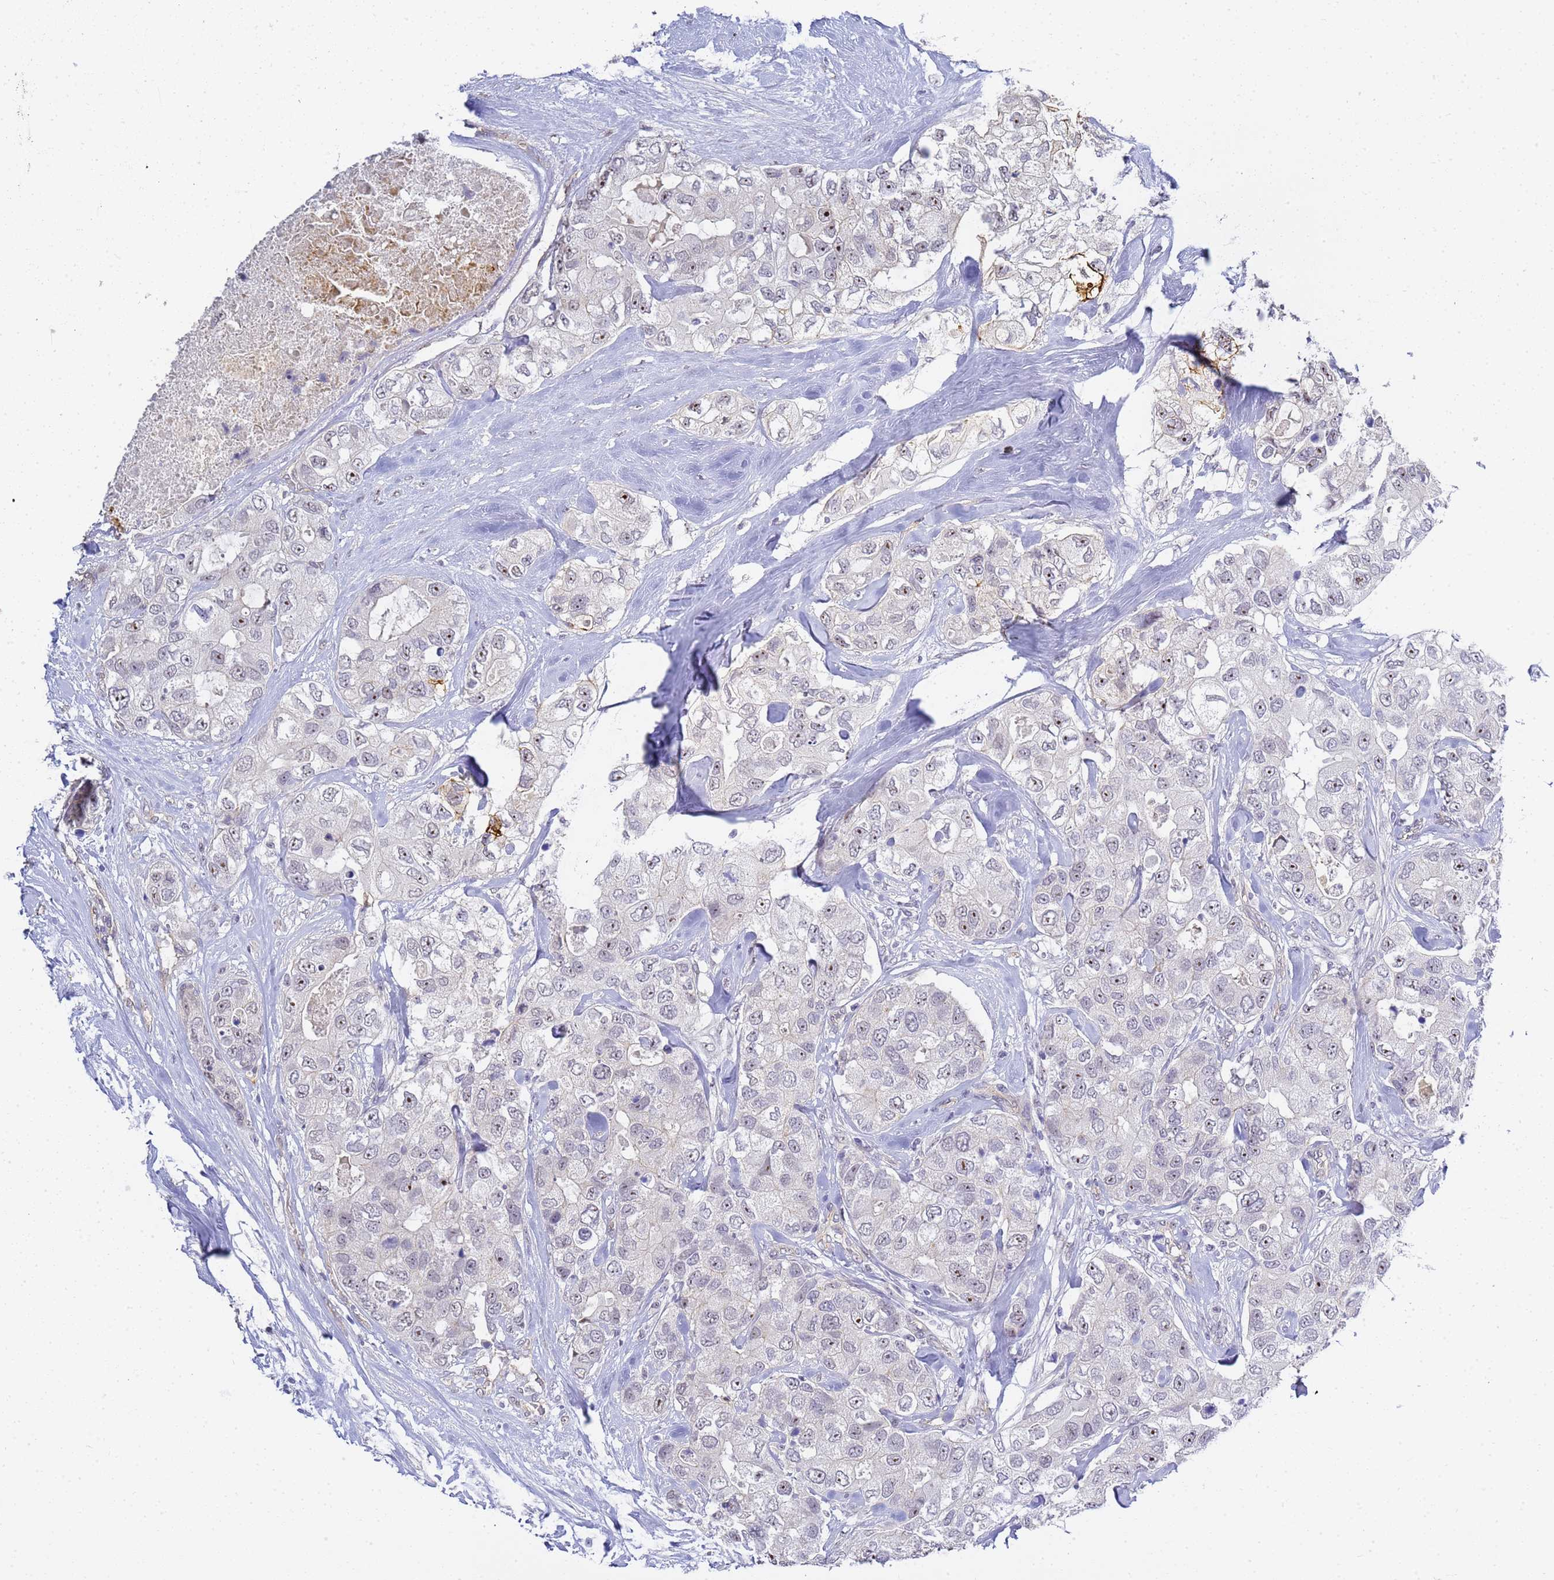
{"staining": {"intensity": "negative", "quantity": "none", "location": "none"}, "tissue": "breast cancer", "cell_type": "Tumor cells", "image_type": "cancer", "snomed": [{"axis": "morphology", "description": "Duct carcinoma"}, {"axis": "topography", "description": "Breast"}], "caption": "High magnification brightfield microscopy of intraductal carcinoma (breast) stained with DAB (brown) and counterstained with hematoxylin (blue): tumor cells show no significant expression.", "gene": "GON4L", "patient": {"sex": "female", "age": 62}}